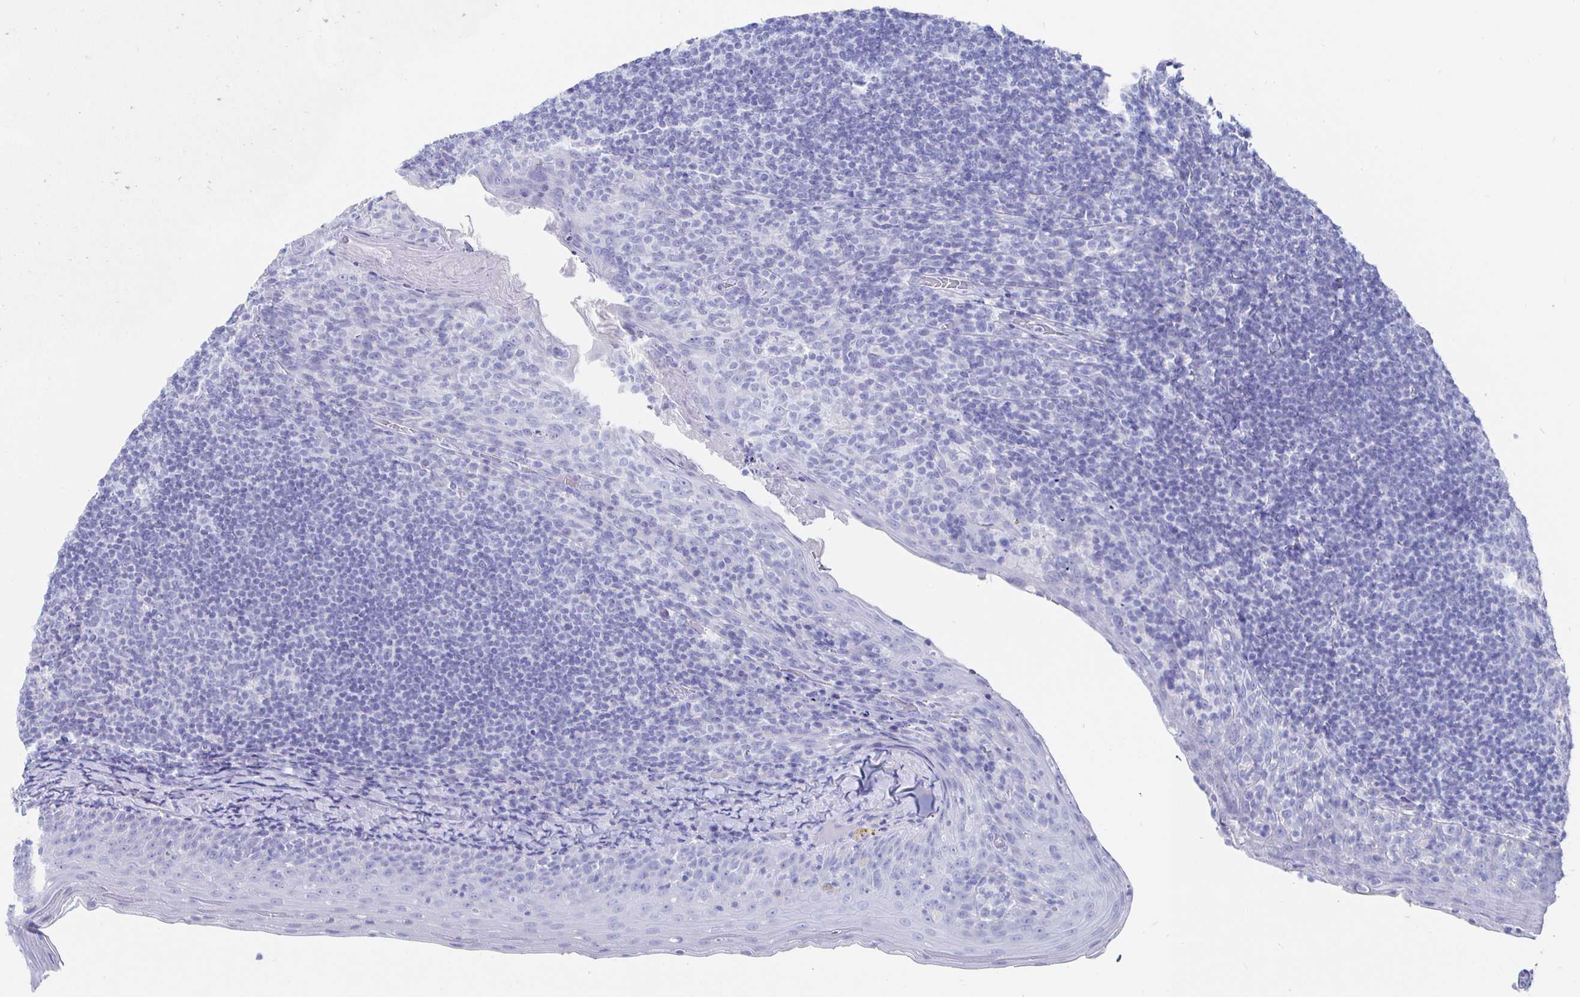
{"staining": {"intensity": "negative", "quantity": "none", "location": "none"}, "tissue": "tonsil", "cell_type": "Germinal center cells", "image_type": "normal", "snomed": [{"axis": "morphology", "description": "Normal tissue, NOS"}, {"axis": "topography", "description": "Tonsil"}], "caption": "Immunohistochemistry (IHC) of benign tonsil reveals no staining in germinal center cells. Brightfield microscopy of IHC stained with DAB (3,3'-diaminobenzidine) (brown) and hematoxylin (blue), captured at high magnification.", "gene": "CLCA1", "patient": {"sex": "female", "age": 10}}